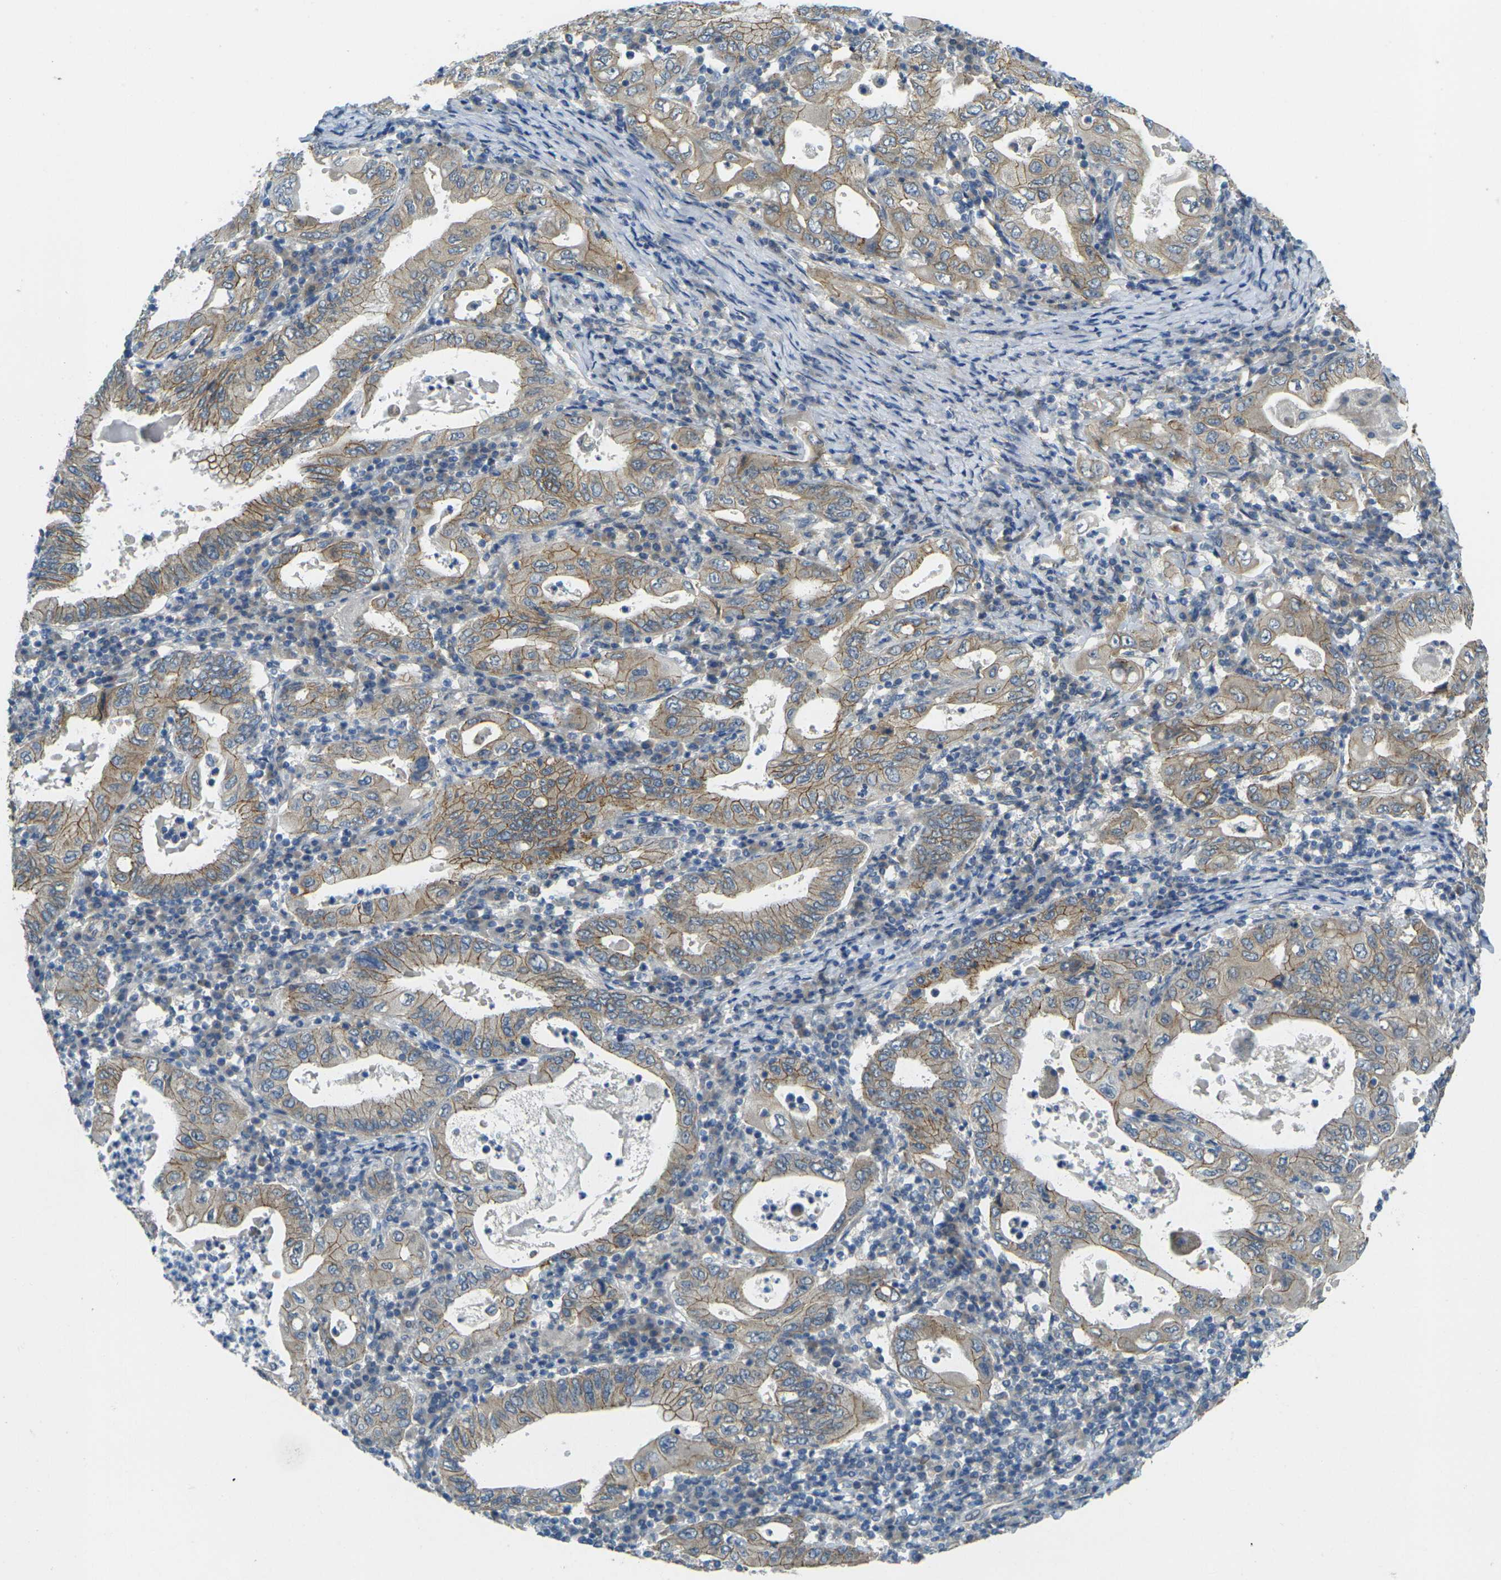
{"staining": {"intensity": "moderate", "quantity": ">75%", "location": "cytoplasmic/membranous"}, "tissue": "stomach cancer", "cell_type": "Tumor cells", "image_type": "cancer", "snomed": [{"axis": "morphology", "description": "Normal tissue, NOS"}, {"axis": "morphology", "description": "Adenocarcinoma, NOS"}, {"axis": "topography", "description": "Esophagus"}, {"axis": "topography", "description": "Stomach, upper"}, {"axis": "topography", "description": "Peripheral nerve tissue"}], "caption": "An immunohistochemistry (IHC) micrograph of tumor tissue is shown. Protein staining in brown highlights moderate cytoplasmic/membranous positivity in stomach cancer (adenocarcinoma) within tumor cells.", "gene": "RHBDD1", "patient": {"sex": "male", "age": 62}}